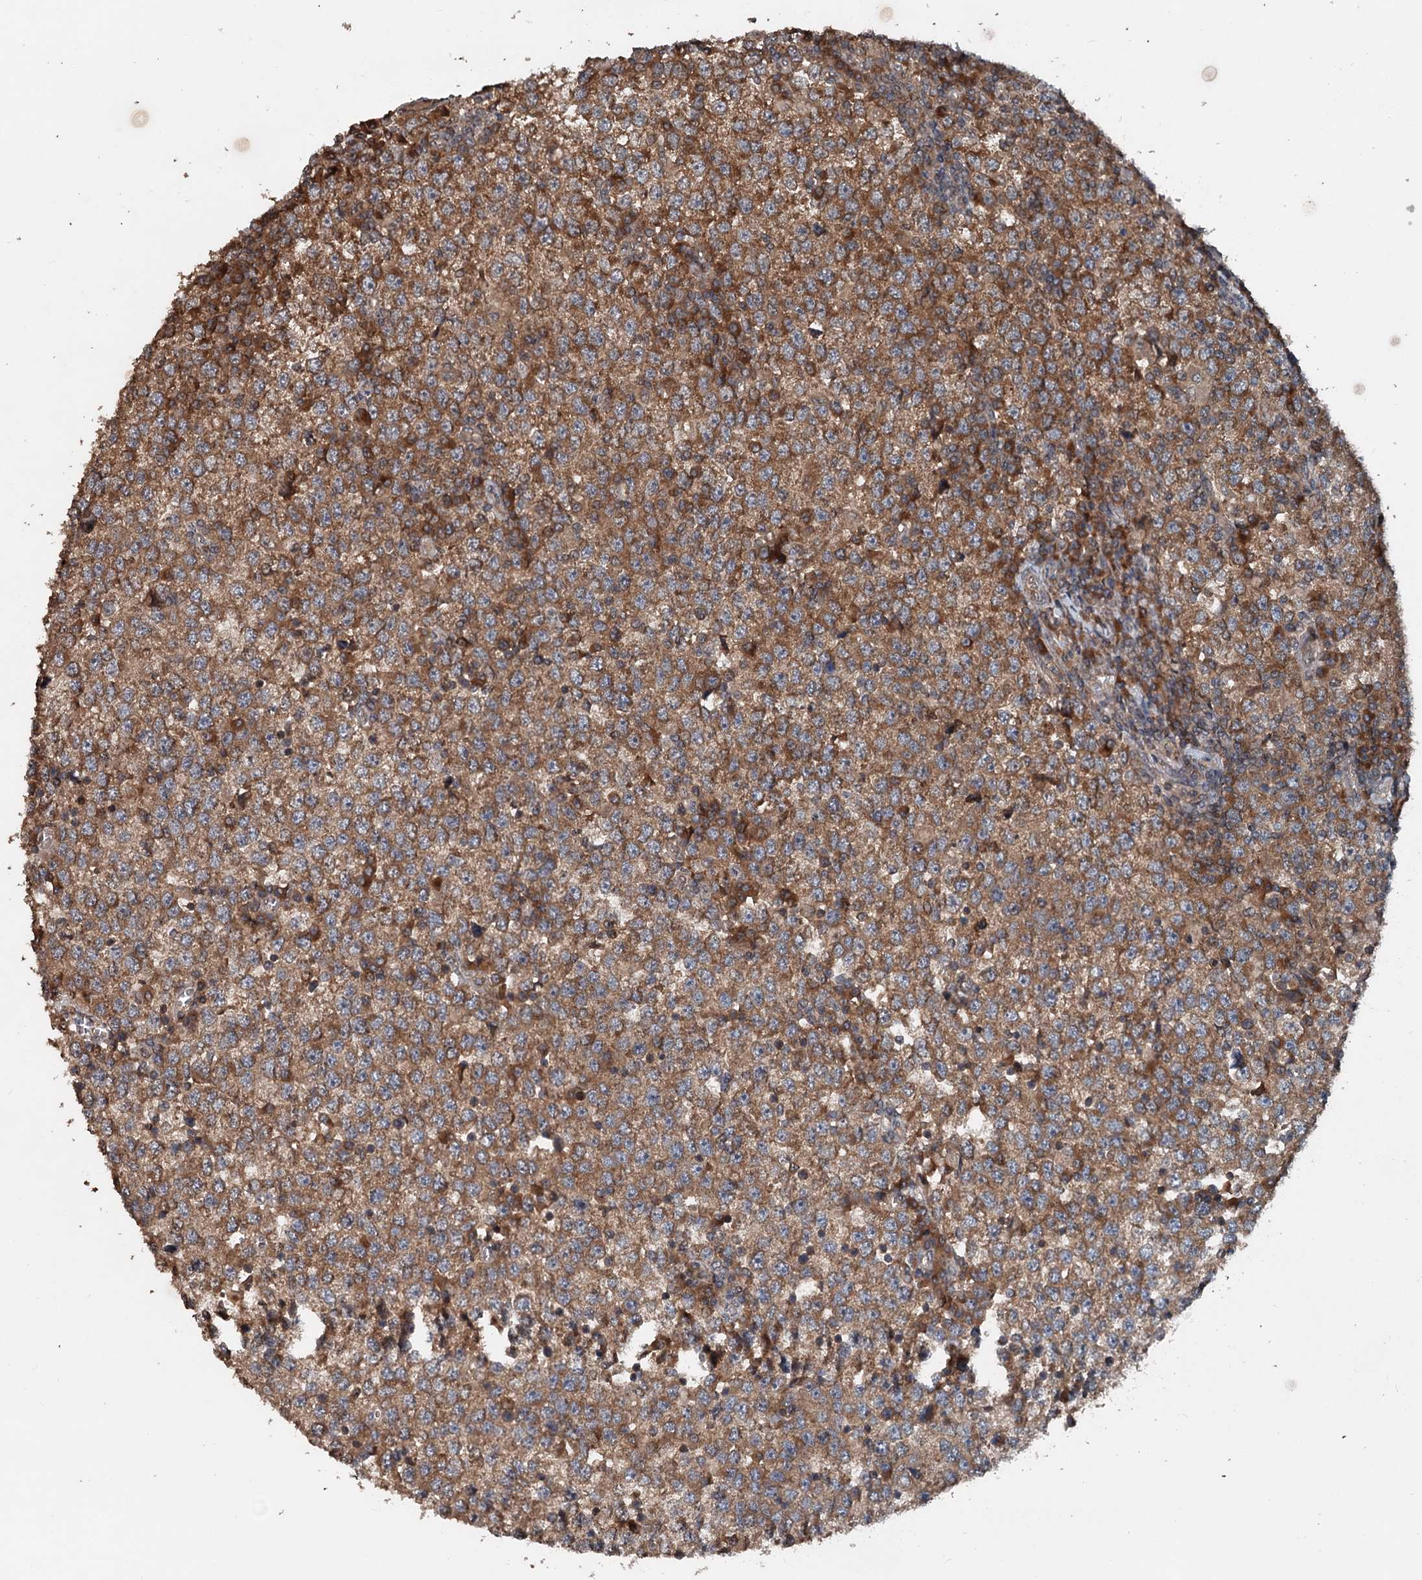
{"staining": {"intensity": "strong", "quantity": ">75%", "location": "cytoplasmic/membranous"}, "tissue": "testis cancer", "cell_type": "Tumor cells", "image_type": "cancer", "snomed": [{"axis": "morphology", "description": "Seminoma, NOS"}, {"axis": "topography", "description": "Testis"}], "caption": "Strong cytoplasmic/membranous protein staining is seen in approximately >75% of tumor cells in seminoma (testis).", "gene": "N4BP2L2", "patient": {"sex": "male", "age": 65}}